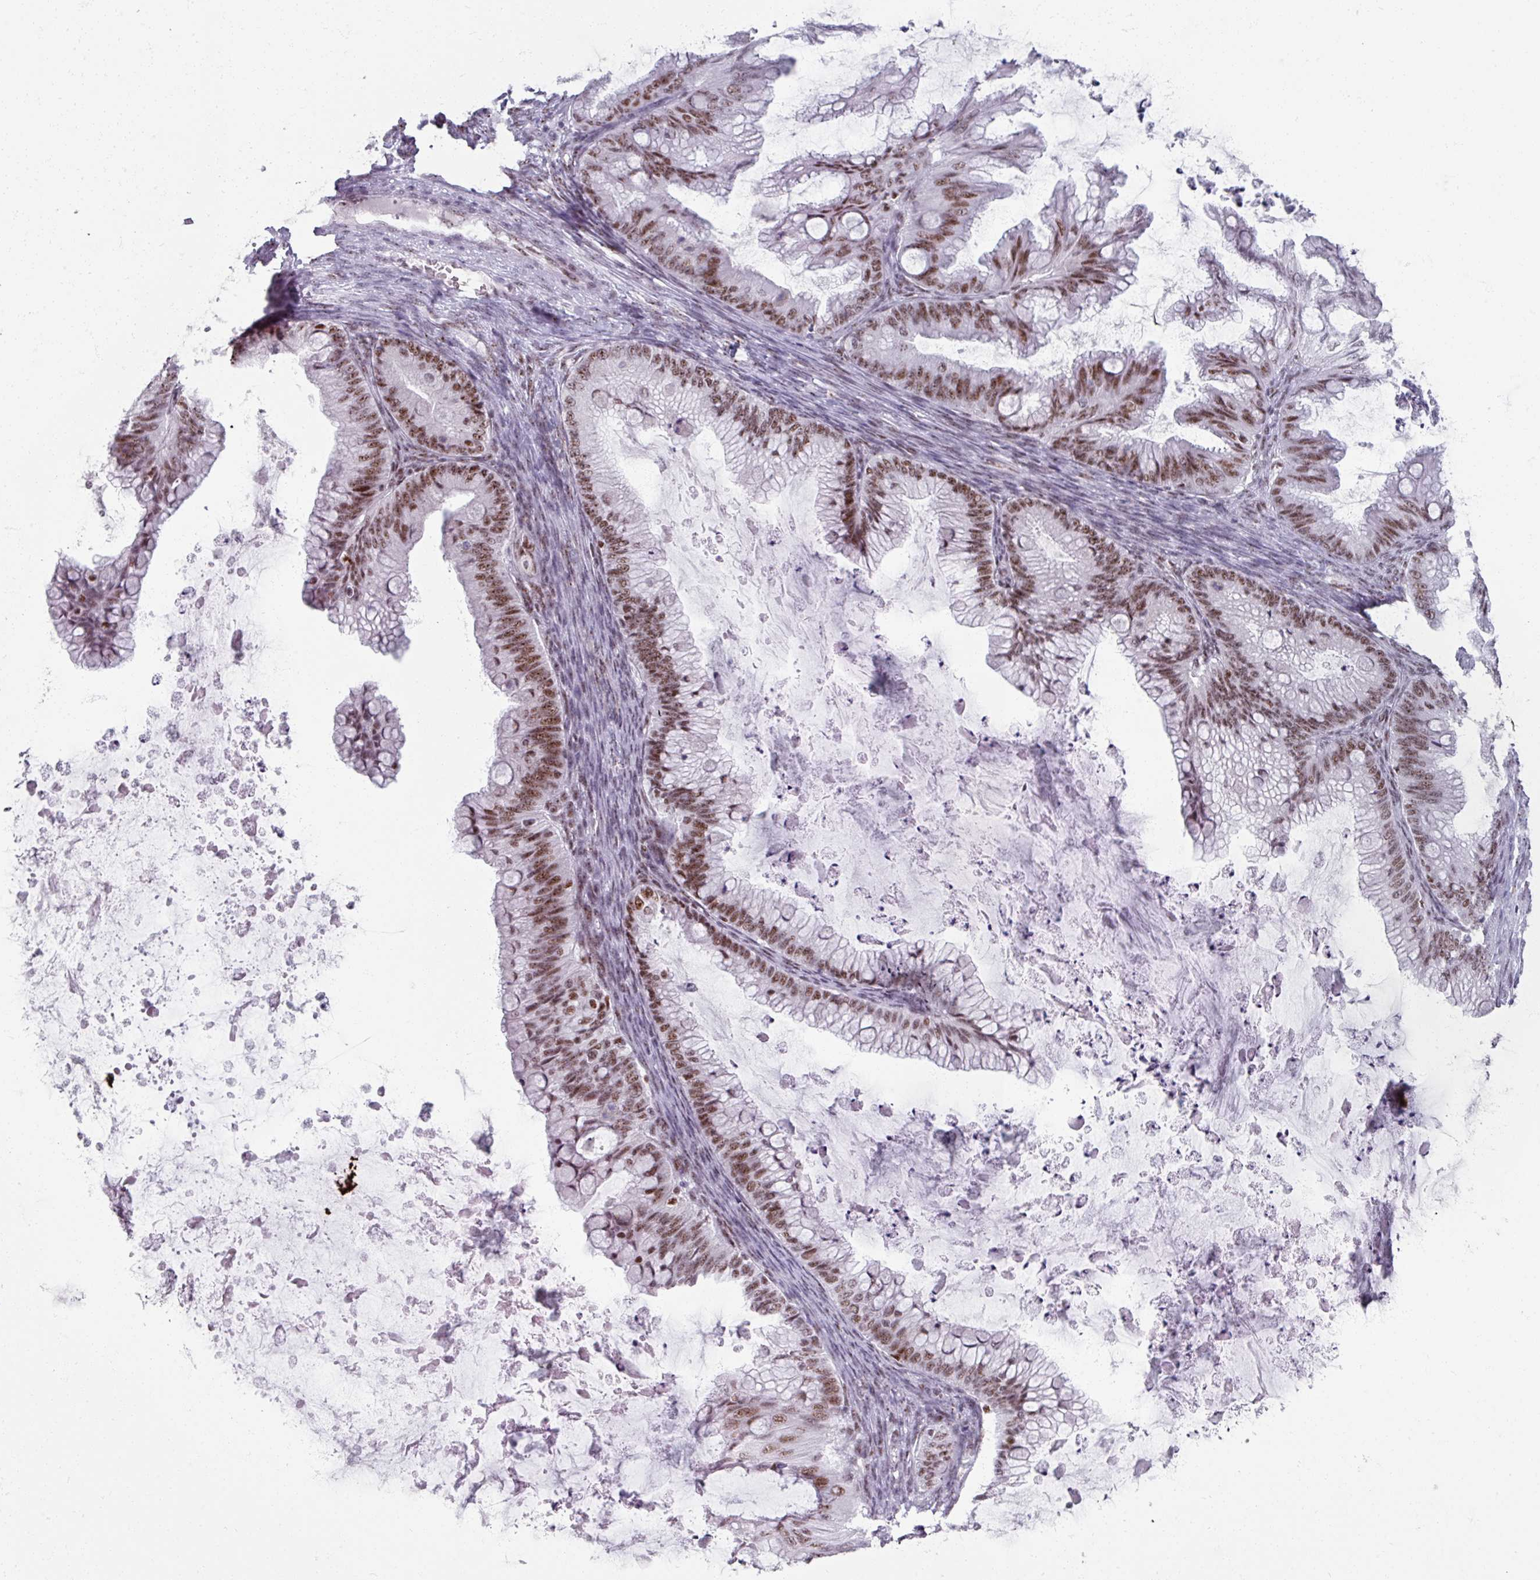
{"staining": {"intensity": "moderate", "quantity": ">75%", "location": "nuclear"}, "tissue": "ovarian cancer", "cell_type": "Tumor cells", "image_type": "cancer", "snomed": [{"axis": "morphology", "description": "Cystadenocarcinoma, mucinous, NOS"}, {"axis": "topography", "description": "Ovary"}], "caption": "The image exhibits a brown stain indicating the presence of a protein in the nuclear of tumor cells in ovarian mucinous cystadenocarcinoma.", "gene": "ADAR", "patient": {"sex": "female", "age": 35}}